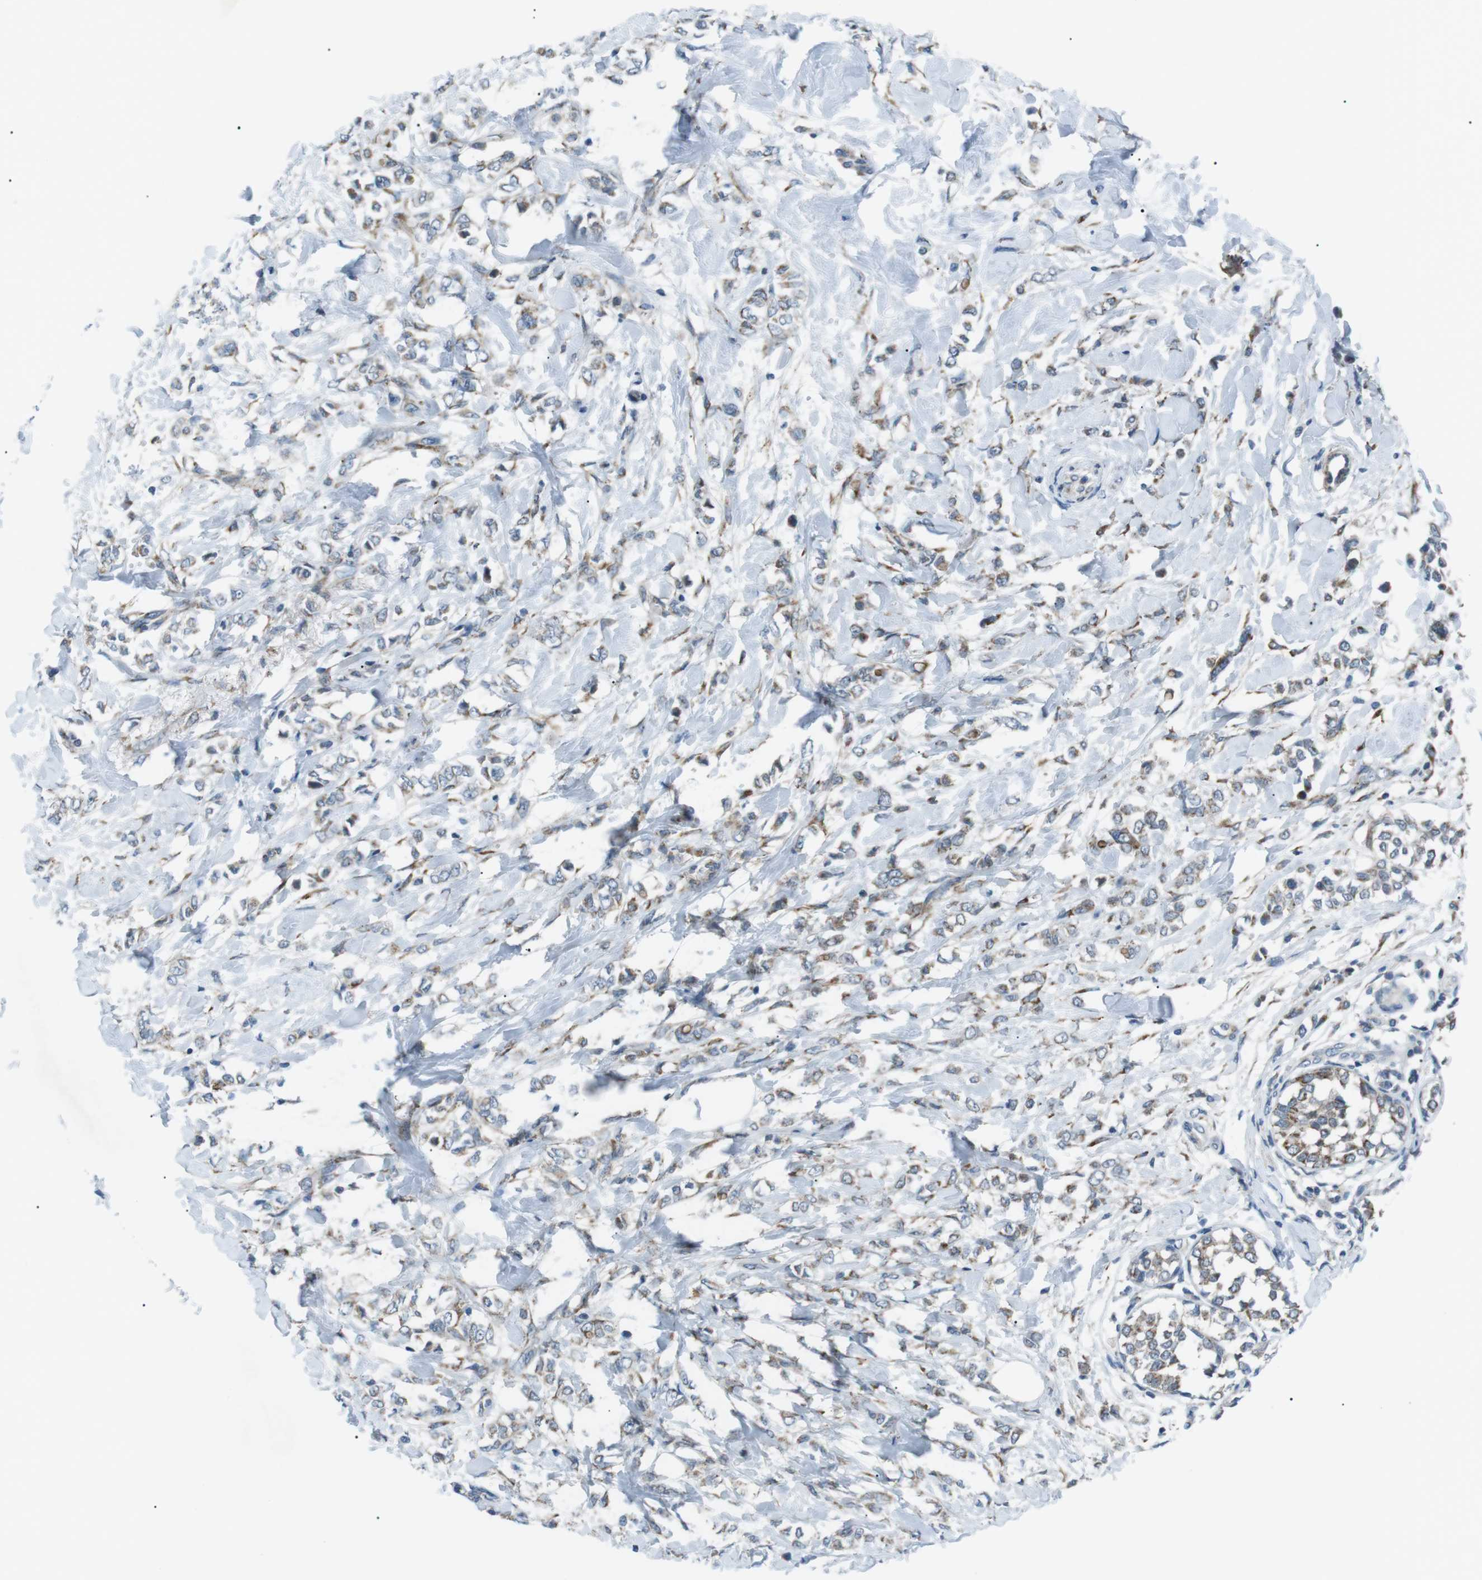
{"staining": {"intensity": "moderate", "quantity": "25%-75%", "location": "cytoplasmic/membranous"}, "tissue": "breast cancer", "cell_type": "Tumor cells", "image_type": "cancer", "snomed": [{"axis": "morphology", "description": "Lobular carcinoma, in situ"}, {"axis": "morphology", "description": "Lobular carcinoma"}, {"axis": "topography", "description": "Breast"}], "caption": "Approximately 25%-75% of tumor cells in breast lobular carcinoma in situ reveal moderate cytoplasmic/membranous protein staining as visualized by brown immunohistochemical staining.", "gene": "ARID5B", "patient": {"sex": "female", "age": 41}}